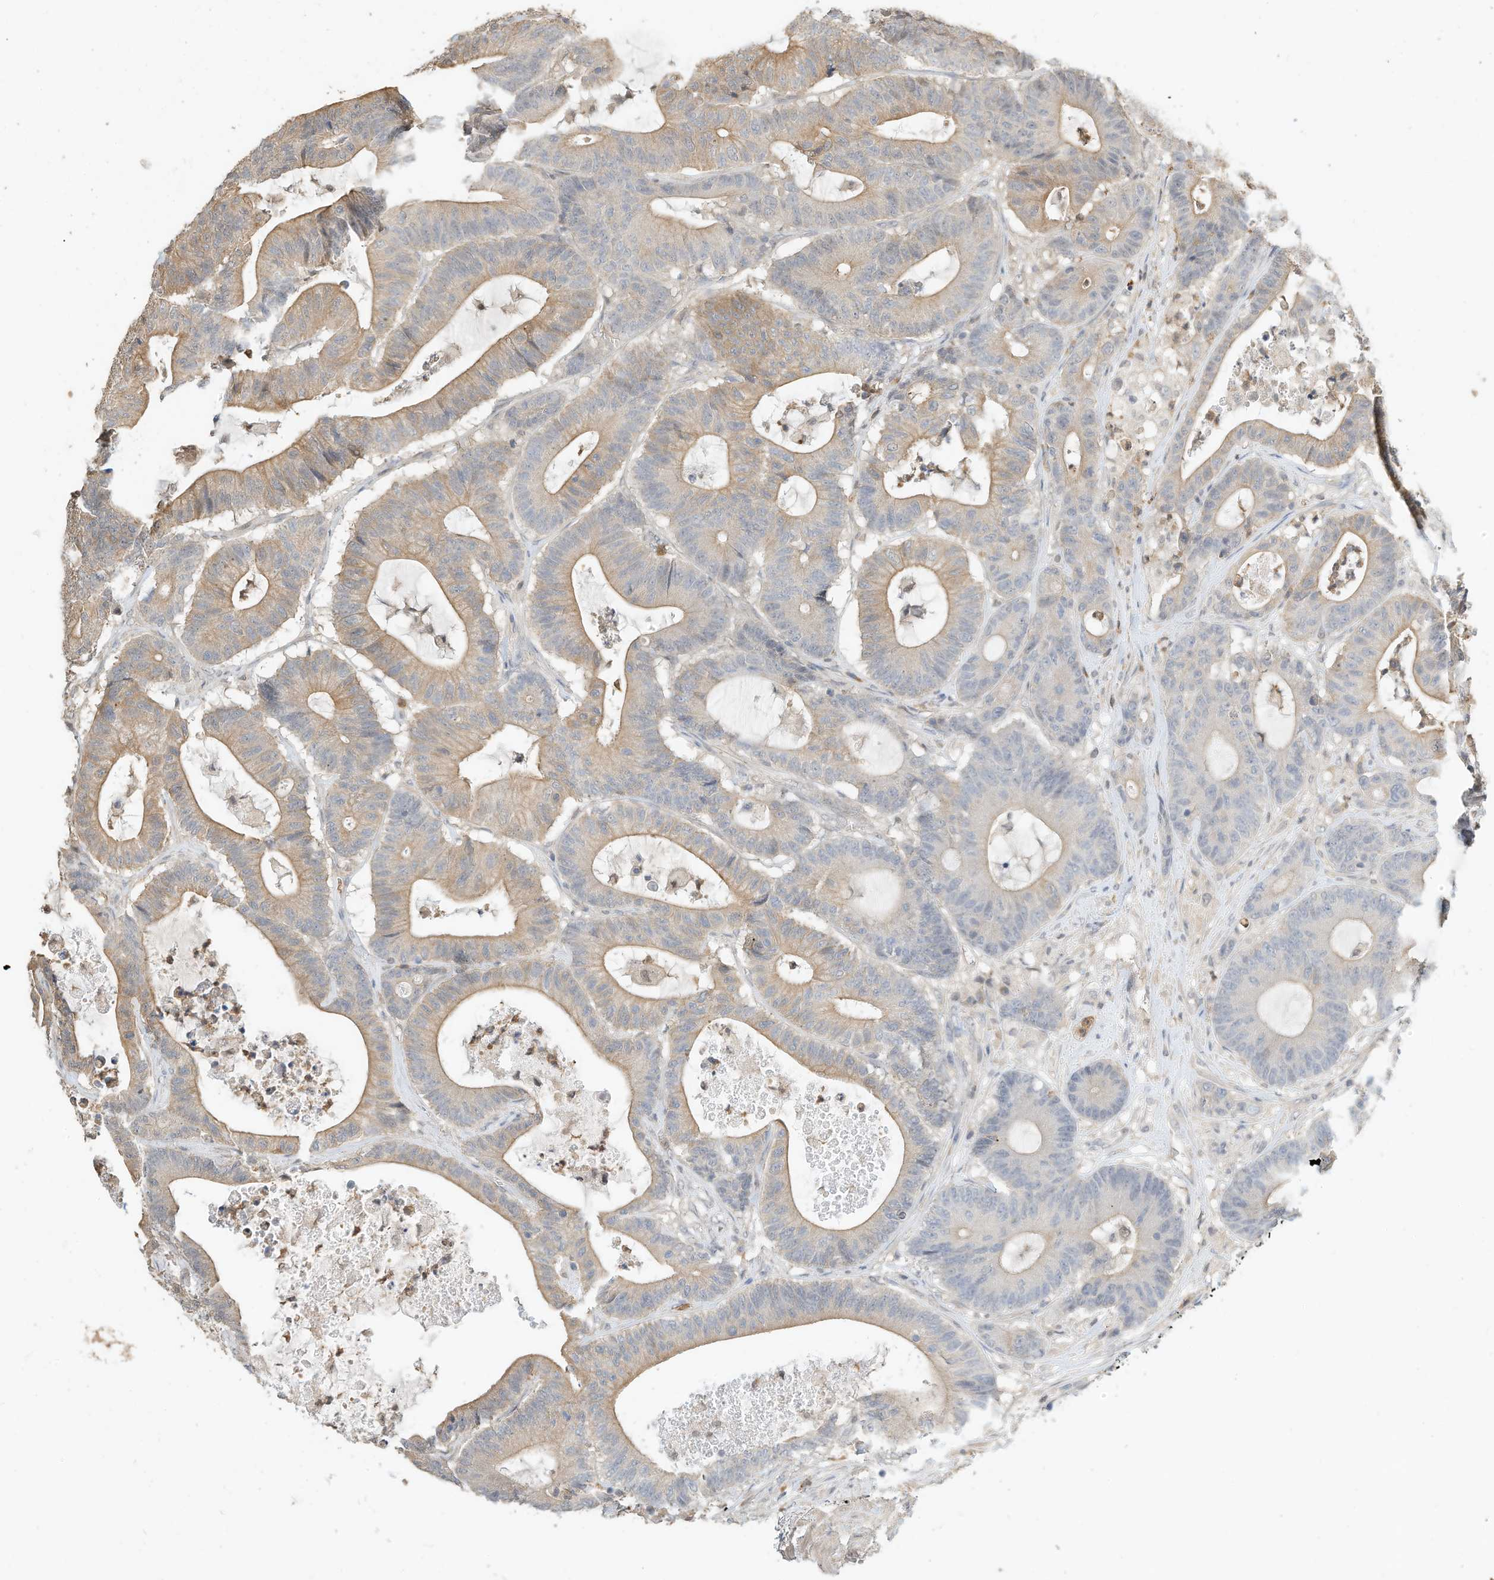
{"staining": {"intensity": "weak", "quantity": "25%-75%", "location": "cytoplasmic/membranous"}, "tissue": "colorectal cancer", "cell_type": "Tumor cells", "image_type": "cancer", "snomed": [{"axis": "morphology", "description": "Adenocarcinoma, NOS"}, {"axis": "topography", "description": "Colon"}], "caption": "Immunohistochemistry (IHC) of colorectal adenocarcinoma shows low levels of weak cytoplasmic/membranous staining in about 25%-75% of tumor cells. (Brightfield microscopy of DAB IHC at high magnification).", "gene": "OFD1", "patient": {"sex": "female", "age": 84}}